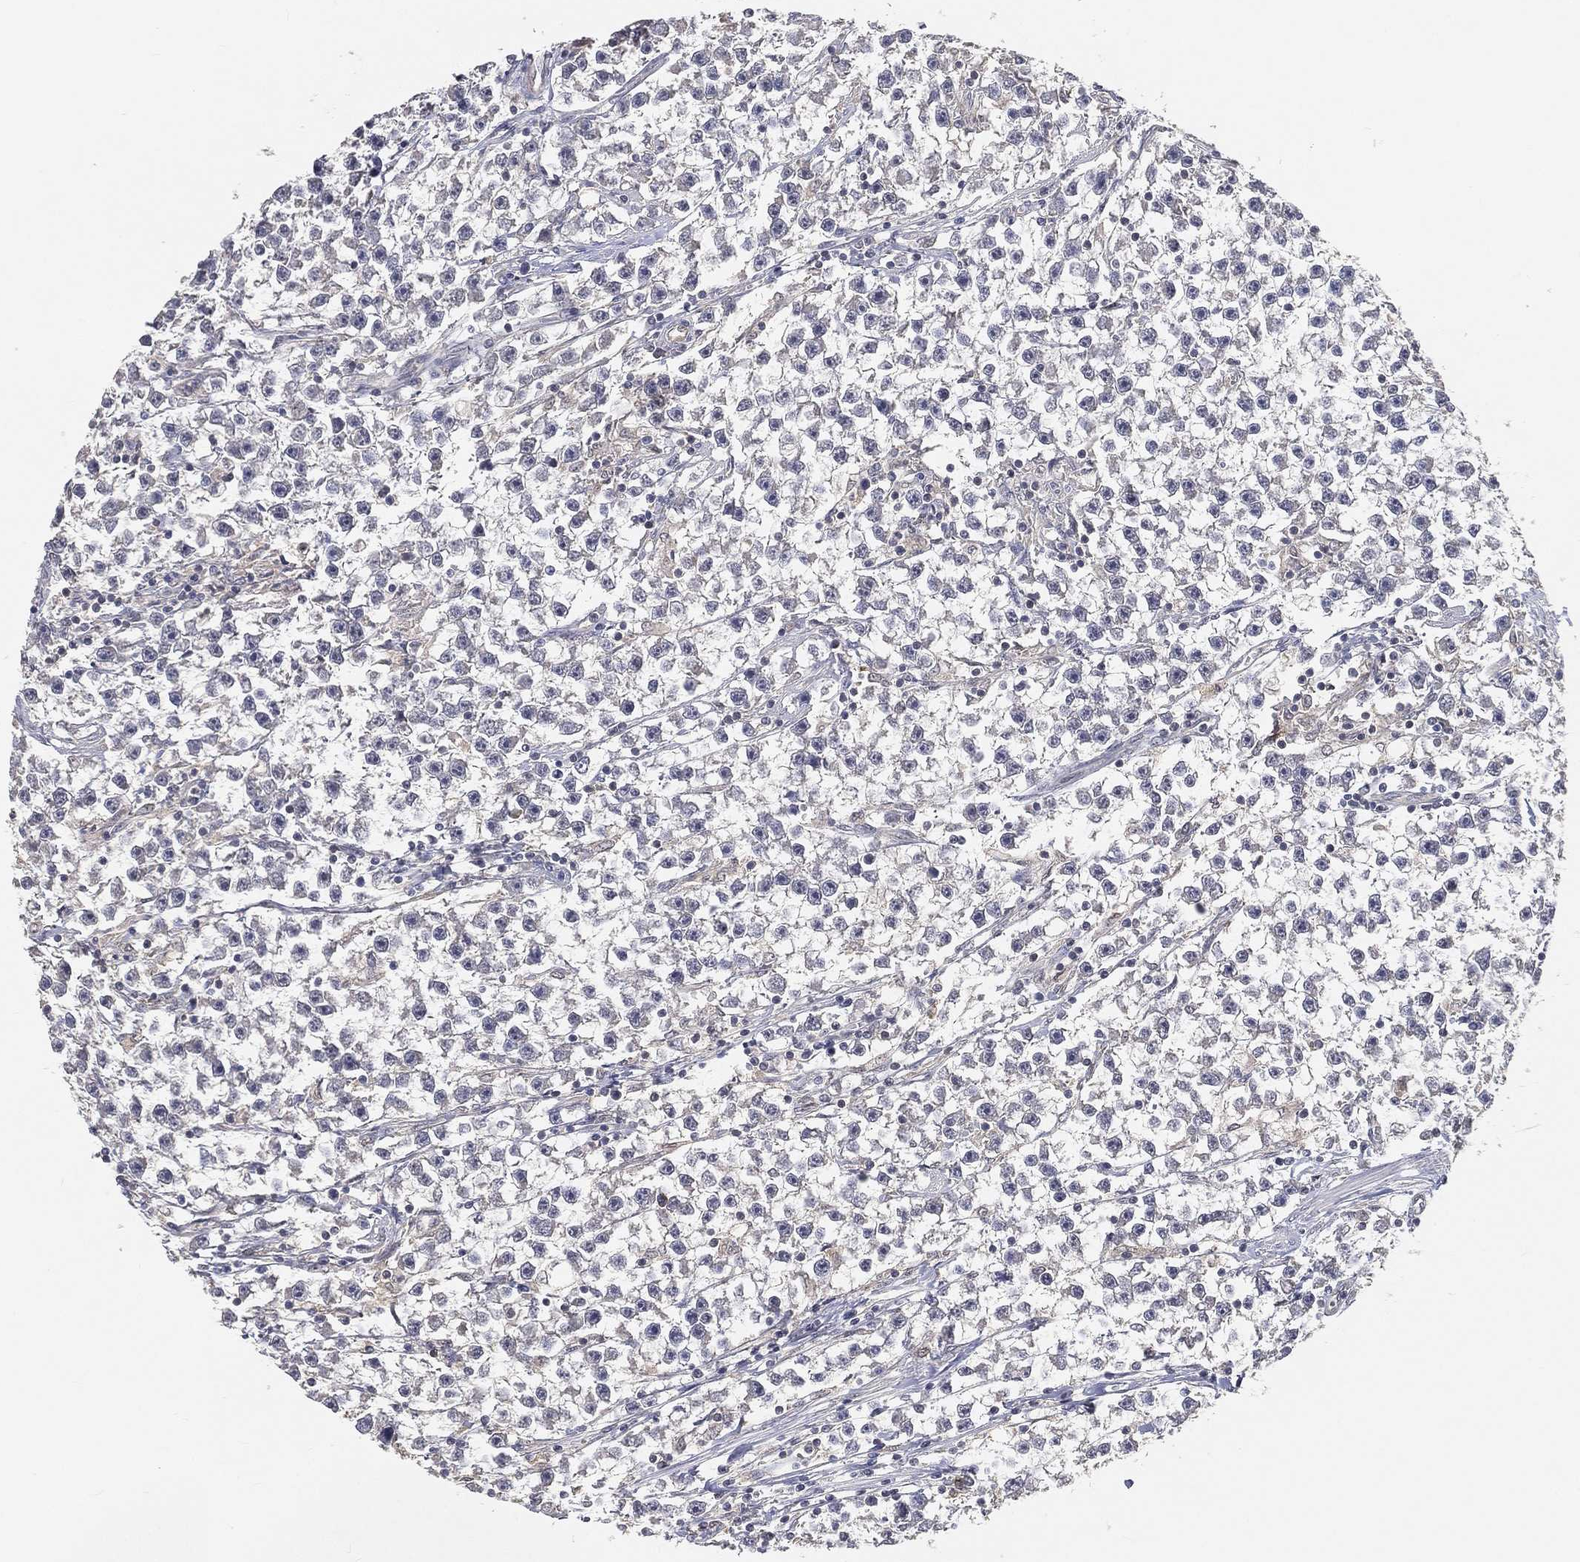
{"staining": {"intensity": "negative", "quantity": "none", "location": "none"}, "tissue": "testis cancer", "cell_type": "Tumor cells", "image_type": "cancer", "snomed": [{"axis": "morphology", "description": "Seminoma, NOS"}, {"axis": "topography", "description": "Testis"}], "caption": "Testis cancer was stained to show a protein in brown. There is no significant positivity in tumor cells.", "gene": "MAPK1", "patient": {"sex": "male", "age": 59}}